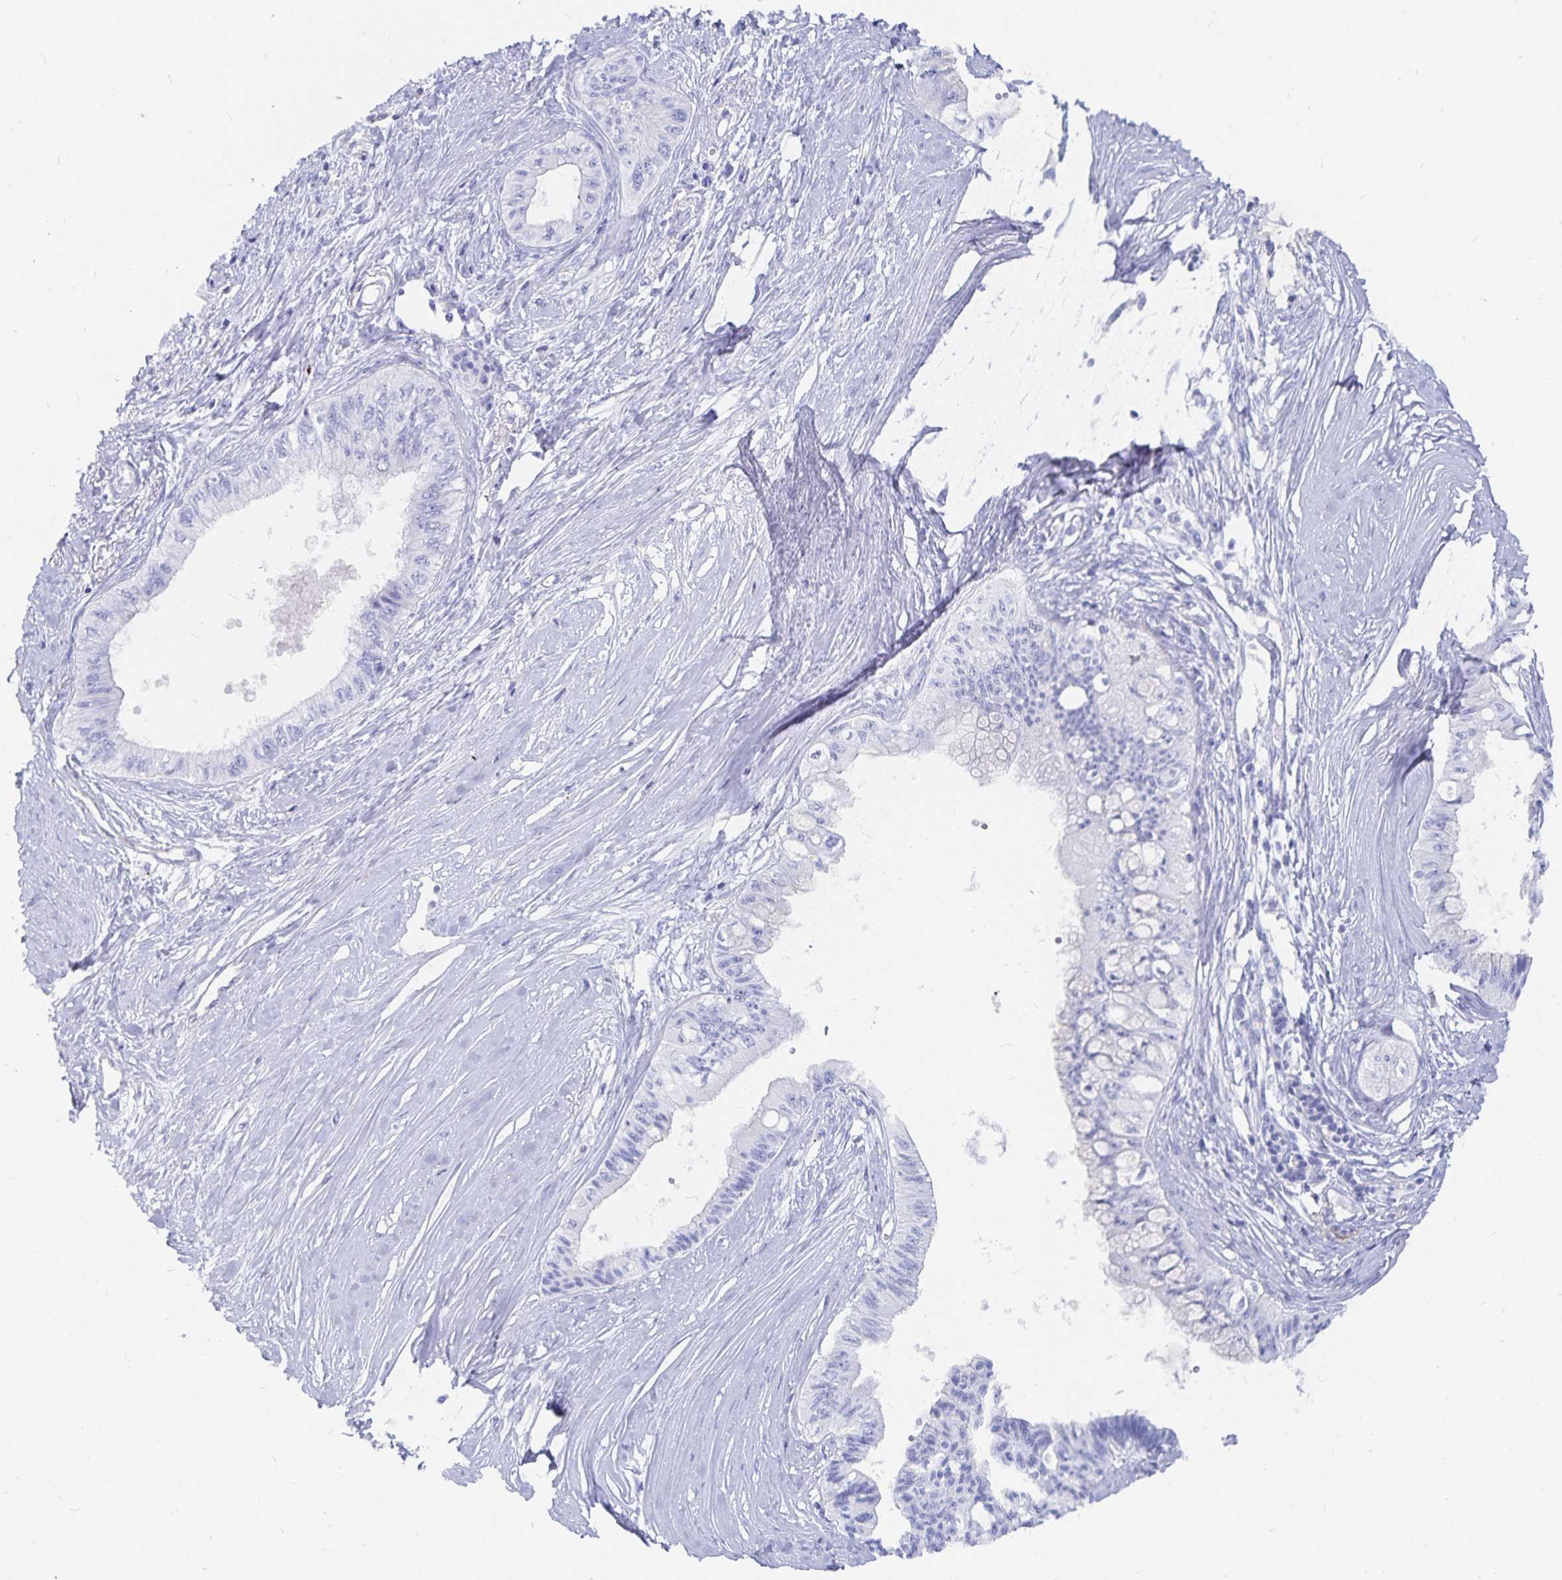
{"staining": {"intensity": "negative", "quantity": "none", "location": "none"}, "tissue": "pancreatic cancer", "cell_type": "Tumor cells", "image_type": "cancer", "snomed": [{"axis": "morphology", "description": "Adenocarcinoma, NOS"}, {"axis": "topography", "description": "Pancreas"}], "caption": "High magnification brightfield microscopy of adenocarcinoma (pancreatic) stained with DAB (3,3'-diaminobenzidine) (brown) and counterstained with hematoxylin (blue): tumor cells show no significant positivity.", "gene": "INSL5", "patient": {"sex": "male", "age": 71}}